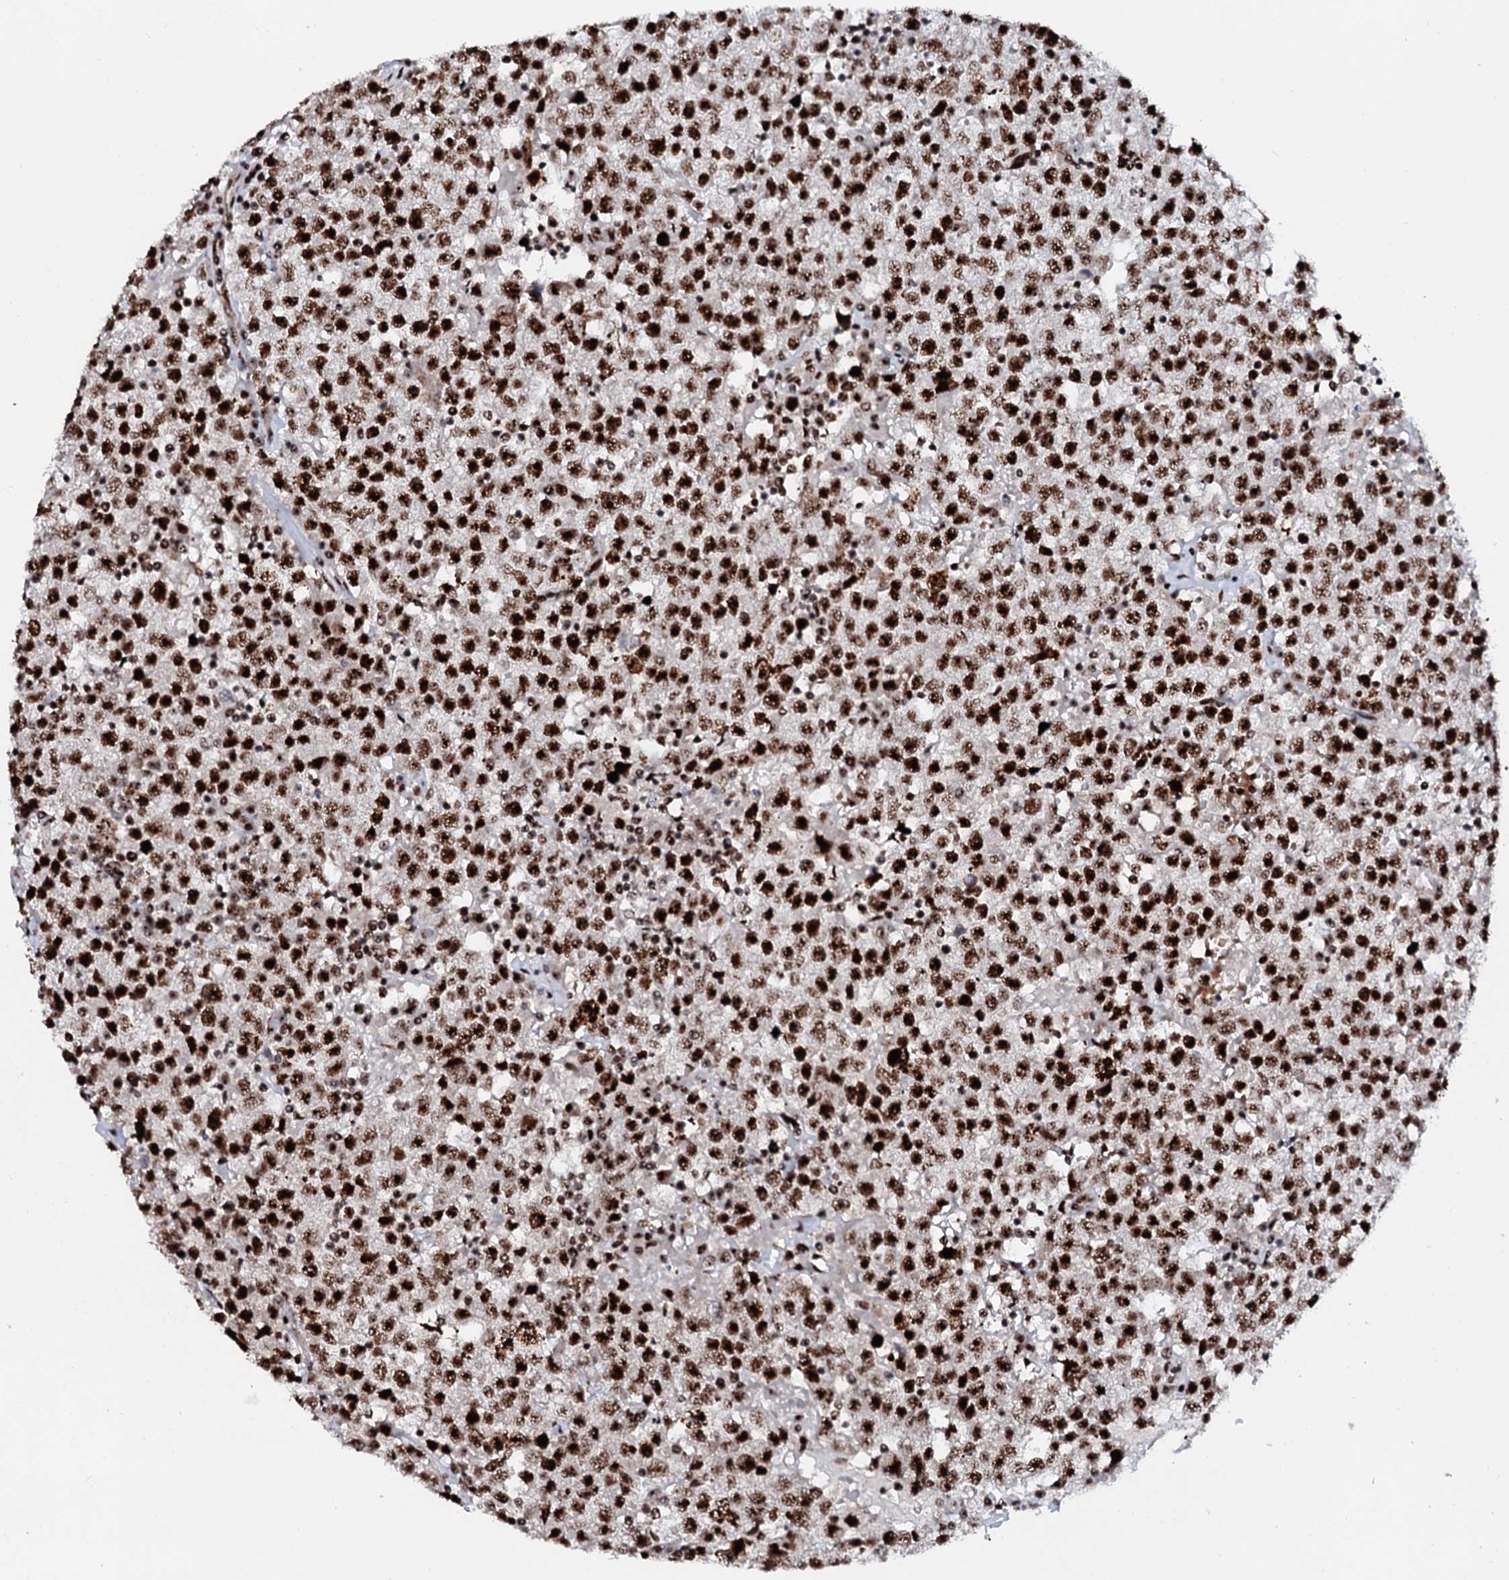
{"staining": {"intensity": "strong", "quantity": ">75%", "location": "nuclear"}, "tissue": "testis cancer", "cell_type": "Tumor cells", "image_type": "cancer", "snomed": [{"axis": "morphology", "description": "Seminoma, NOS"}, {"axis": "topography", "description": "Testis"}], "caption": "A brown stain labels strong nuclear staining of a protein in human testis cancer tumor cells.", "gene": "NEUROG3", "patient": {"sex": "male", "age": 22}}